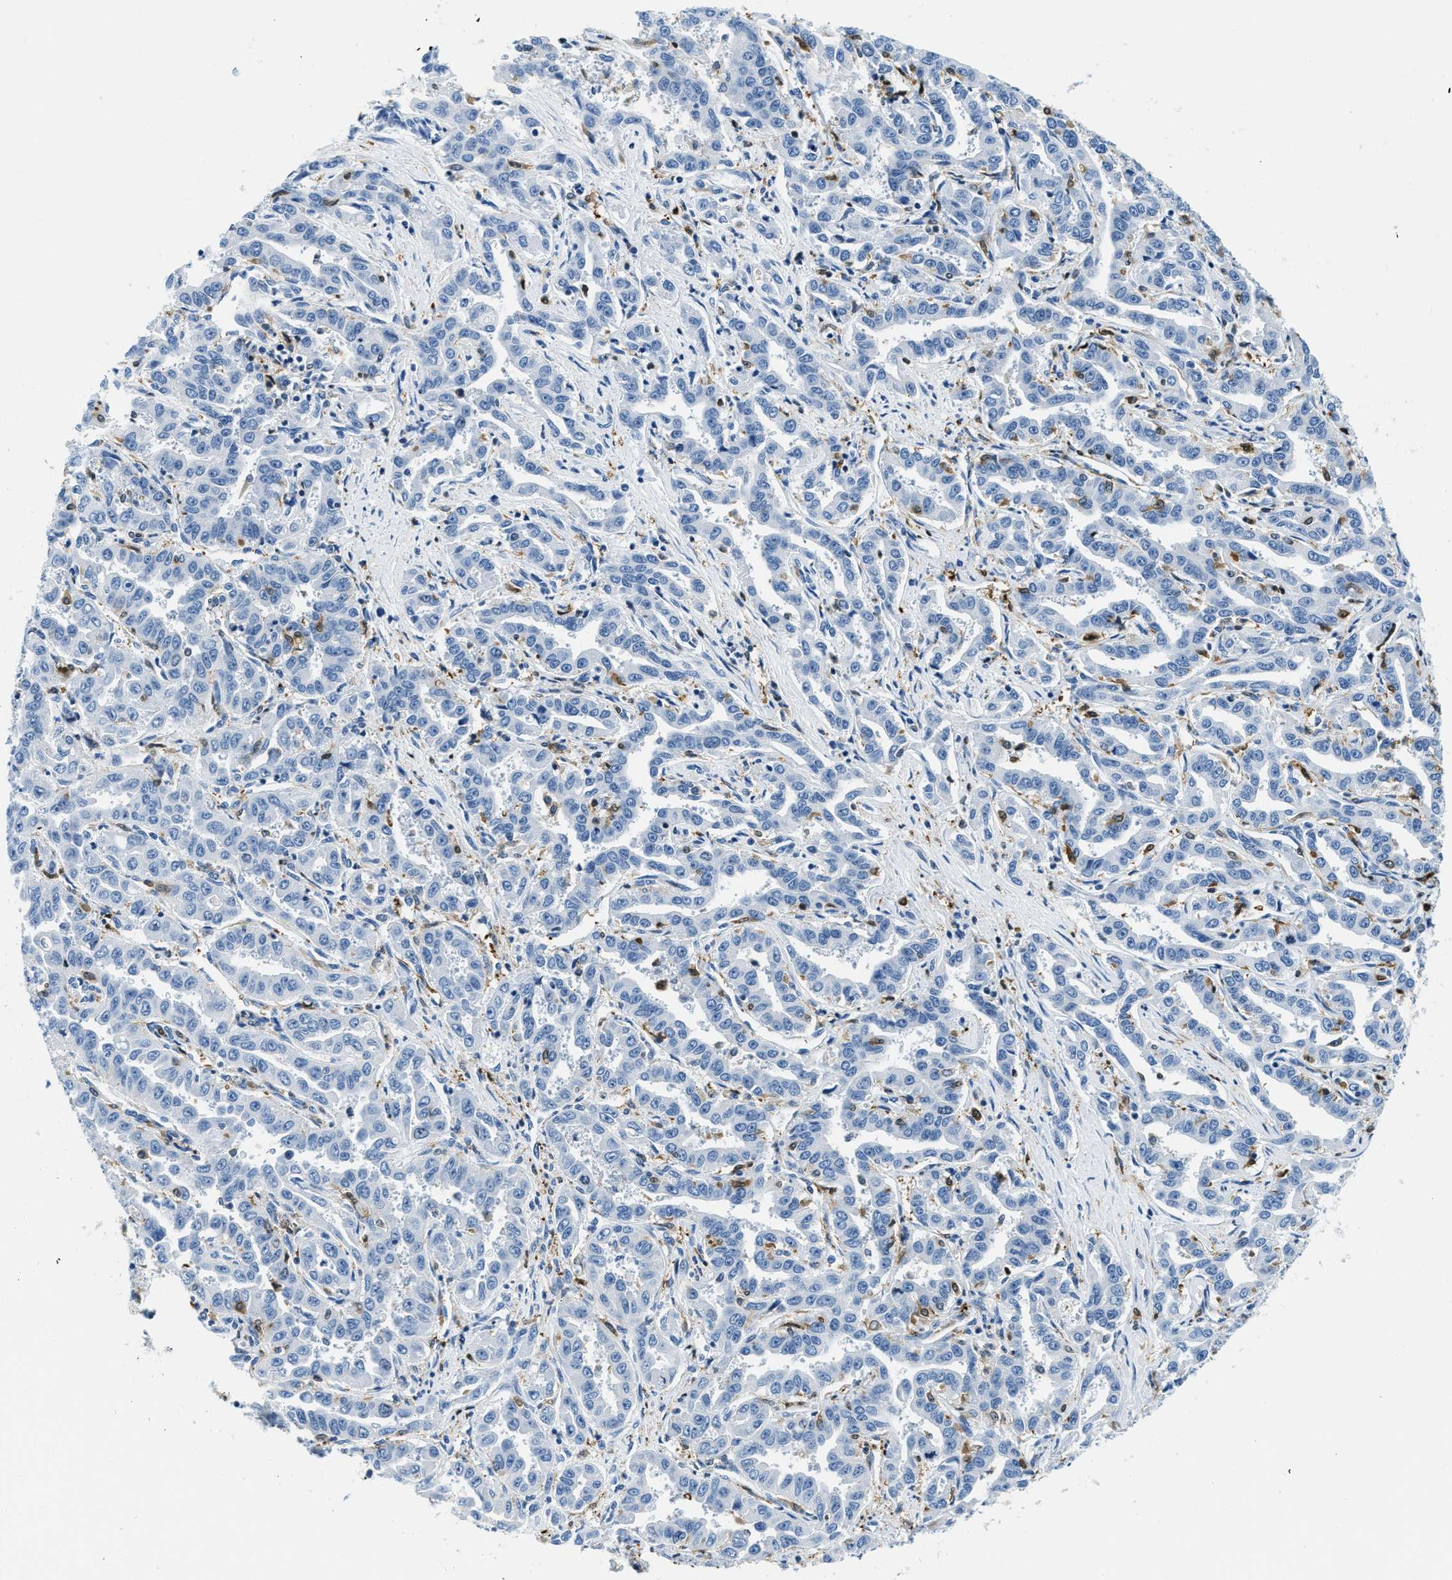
{"staining": {"intensity": "negative", "quantity": "none", "location": "none"}, "tissue": "liver cancer", "cell_type": "Tumor cells", "image_type": "cancer", "snomed": [{"axis": "morphology", "description": "Cholangiocarcinoma"}, {"axis": "topography", "description": "Liver"}], "caption": "Image shows no protein expression in tumor cells of liver cancer tissue.", "gene": "CAPG", "patient": {"sex": "male", "age": 59}}